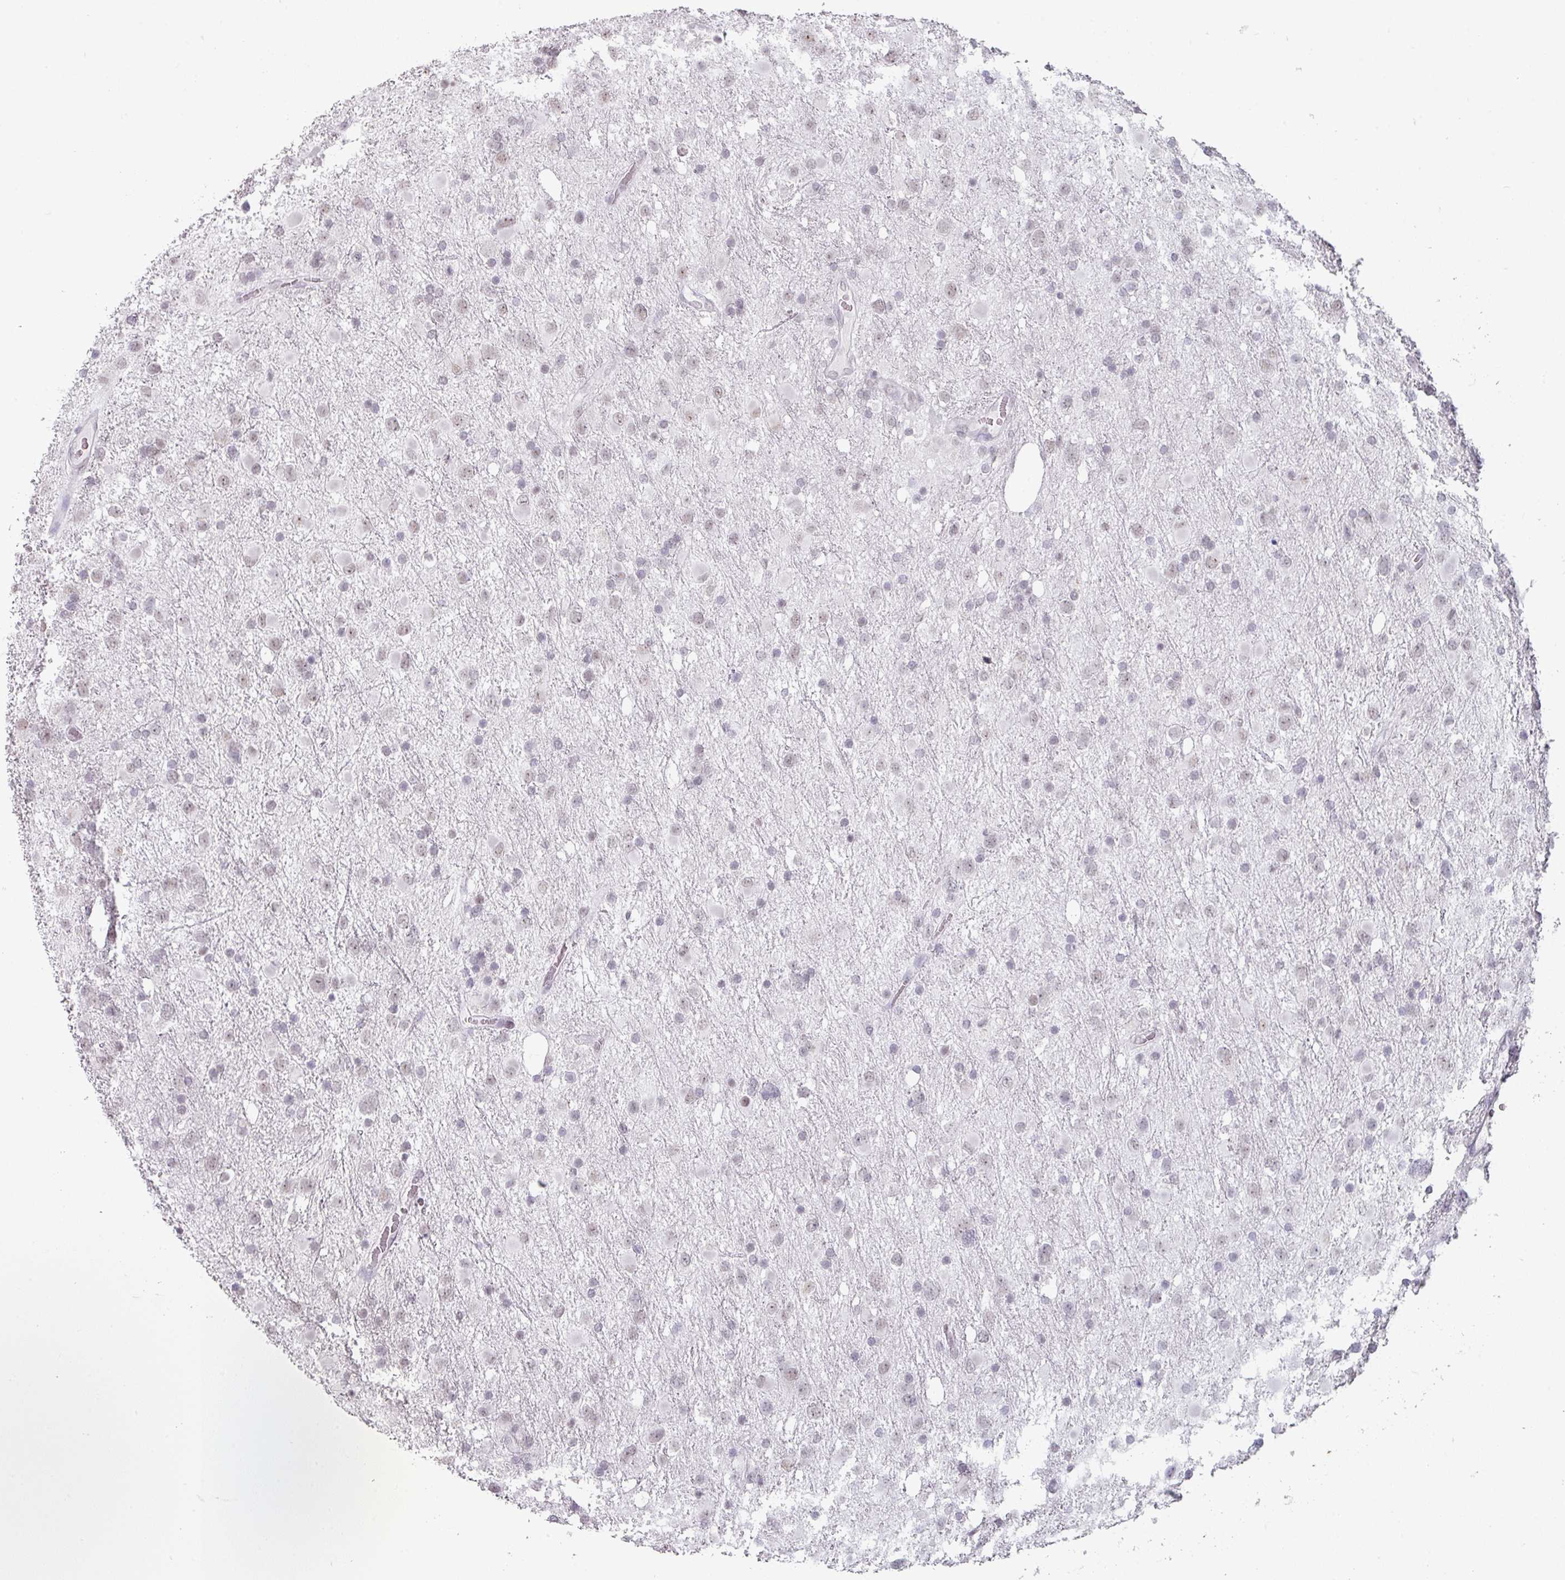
{"staining": {"intensity": "negative", "quantity": "none", "location": "none"}, "tissue": "glioma", "cell_type": "Tumor cells", "image_type": "cancer", "snomed": [{"axis": "morphology", "description": "Glioma, malignant, Low grade"}, {"axis": "topography", "description": "Brain"}], "caption": "Immunohistochemical staining of malignant low-grade glioma reveals no significant positivity in tumor cells. (Brightfield microscopy of DAB immunohistochemistry at high magnification).", "gene": "SPRR1A", "patient": {"sex": "female", "age": 32}}